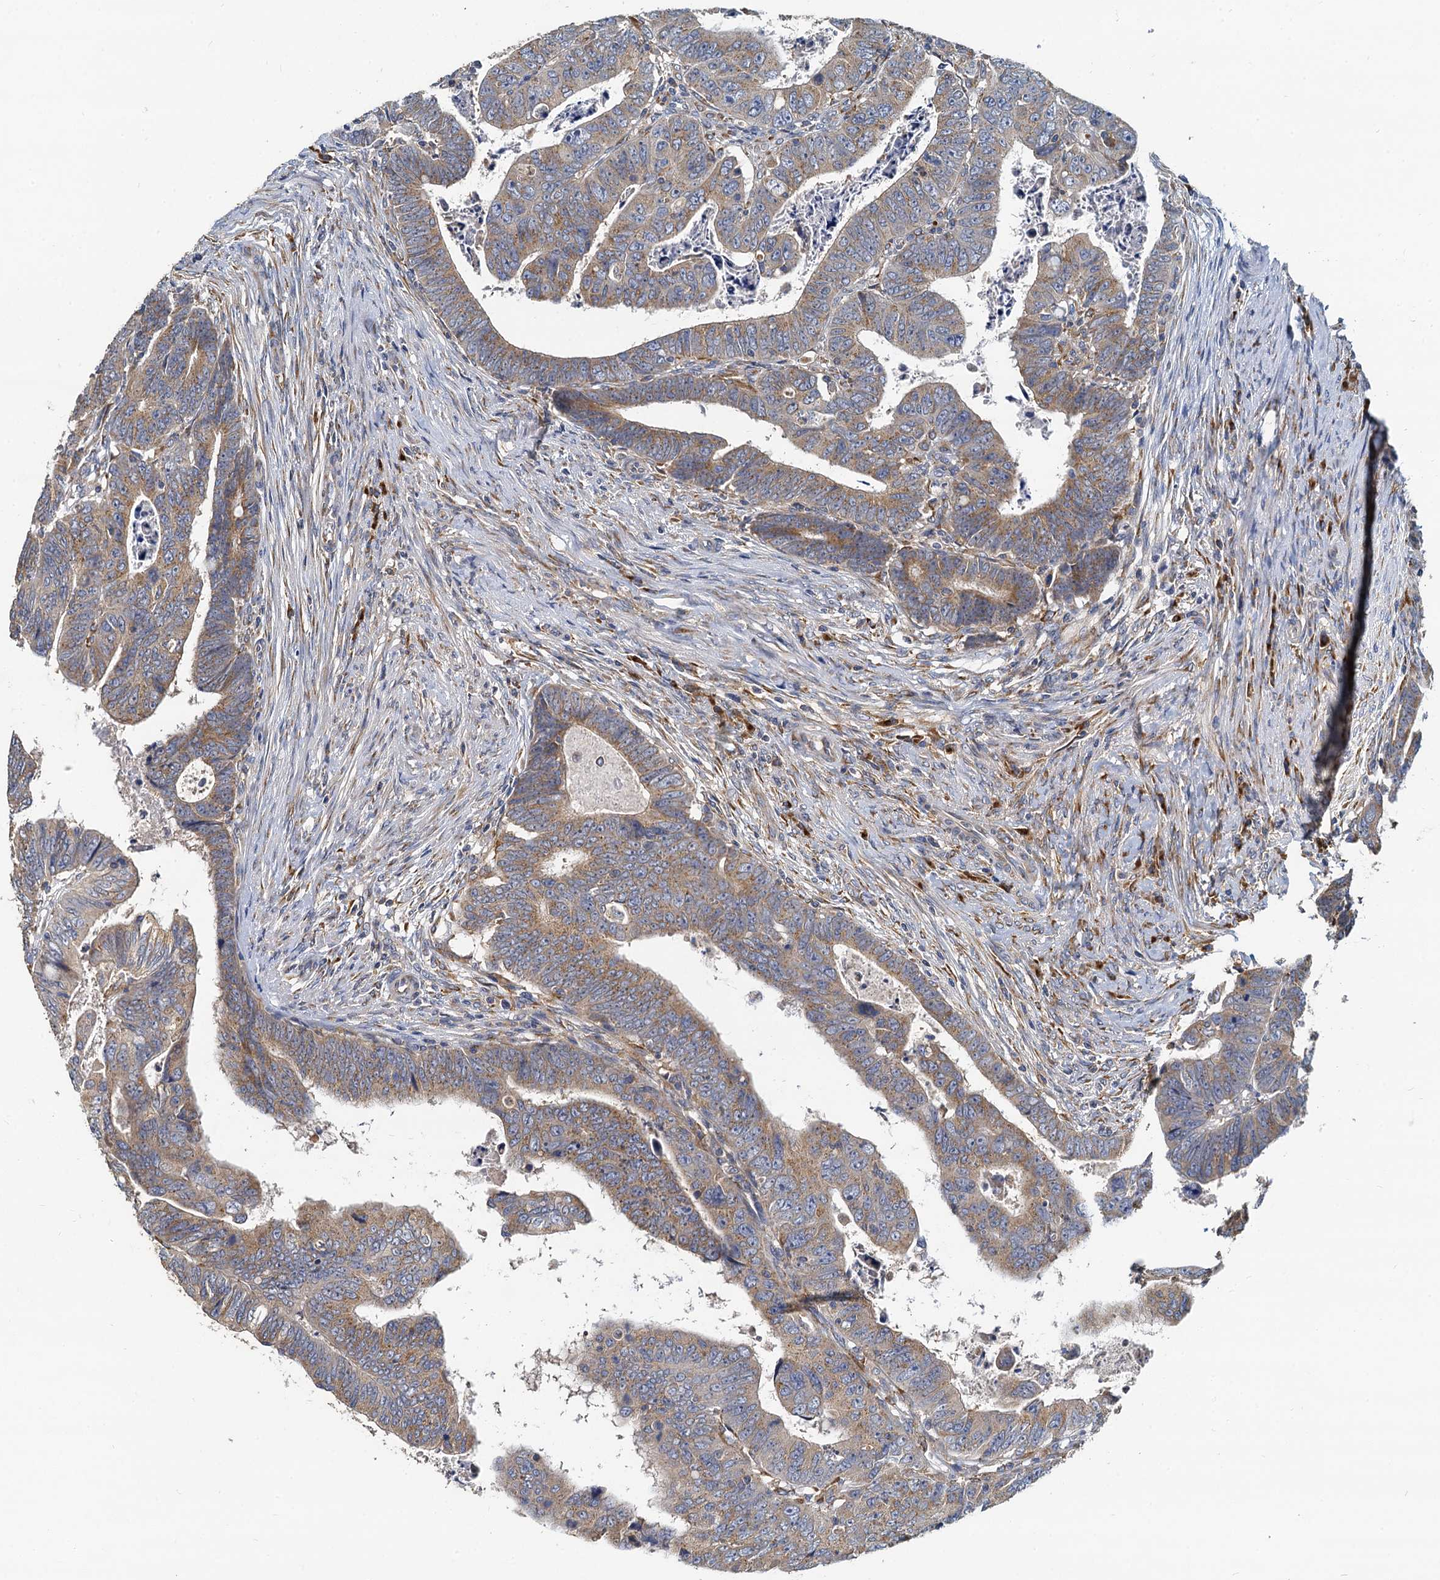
{"staining": {"intensity": "moderate", "quantity": ">75%", "location": "cytoplasmic/membranous"}, "tissue": "colorectal cancer", "cell_type": "Tumor cells", "image_type": "cancer", "snomed": [{"axis": "morphology", "description": "Normal tissue, NOS"}, {"axis": "morphology", "description": "Adenocarcinoma, NOS"}, {"axis": "topography", "description": "Rectum"}], "caption": "Colorectal cancer (adenocarcinoma) stained for a protein exhibits moderate cytoplasmic/membranous positivity in tumor cells.", "gene": "NKAPD1", "patient": {"sex": "female", "age": 65}}